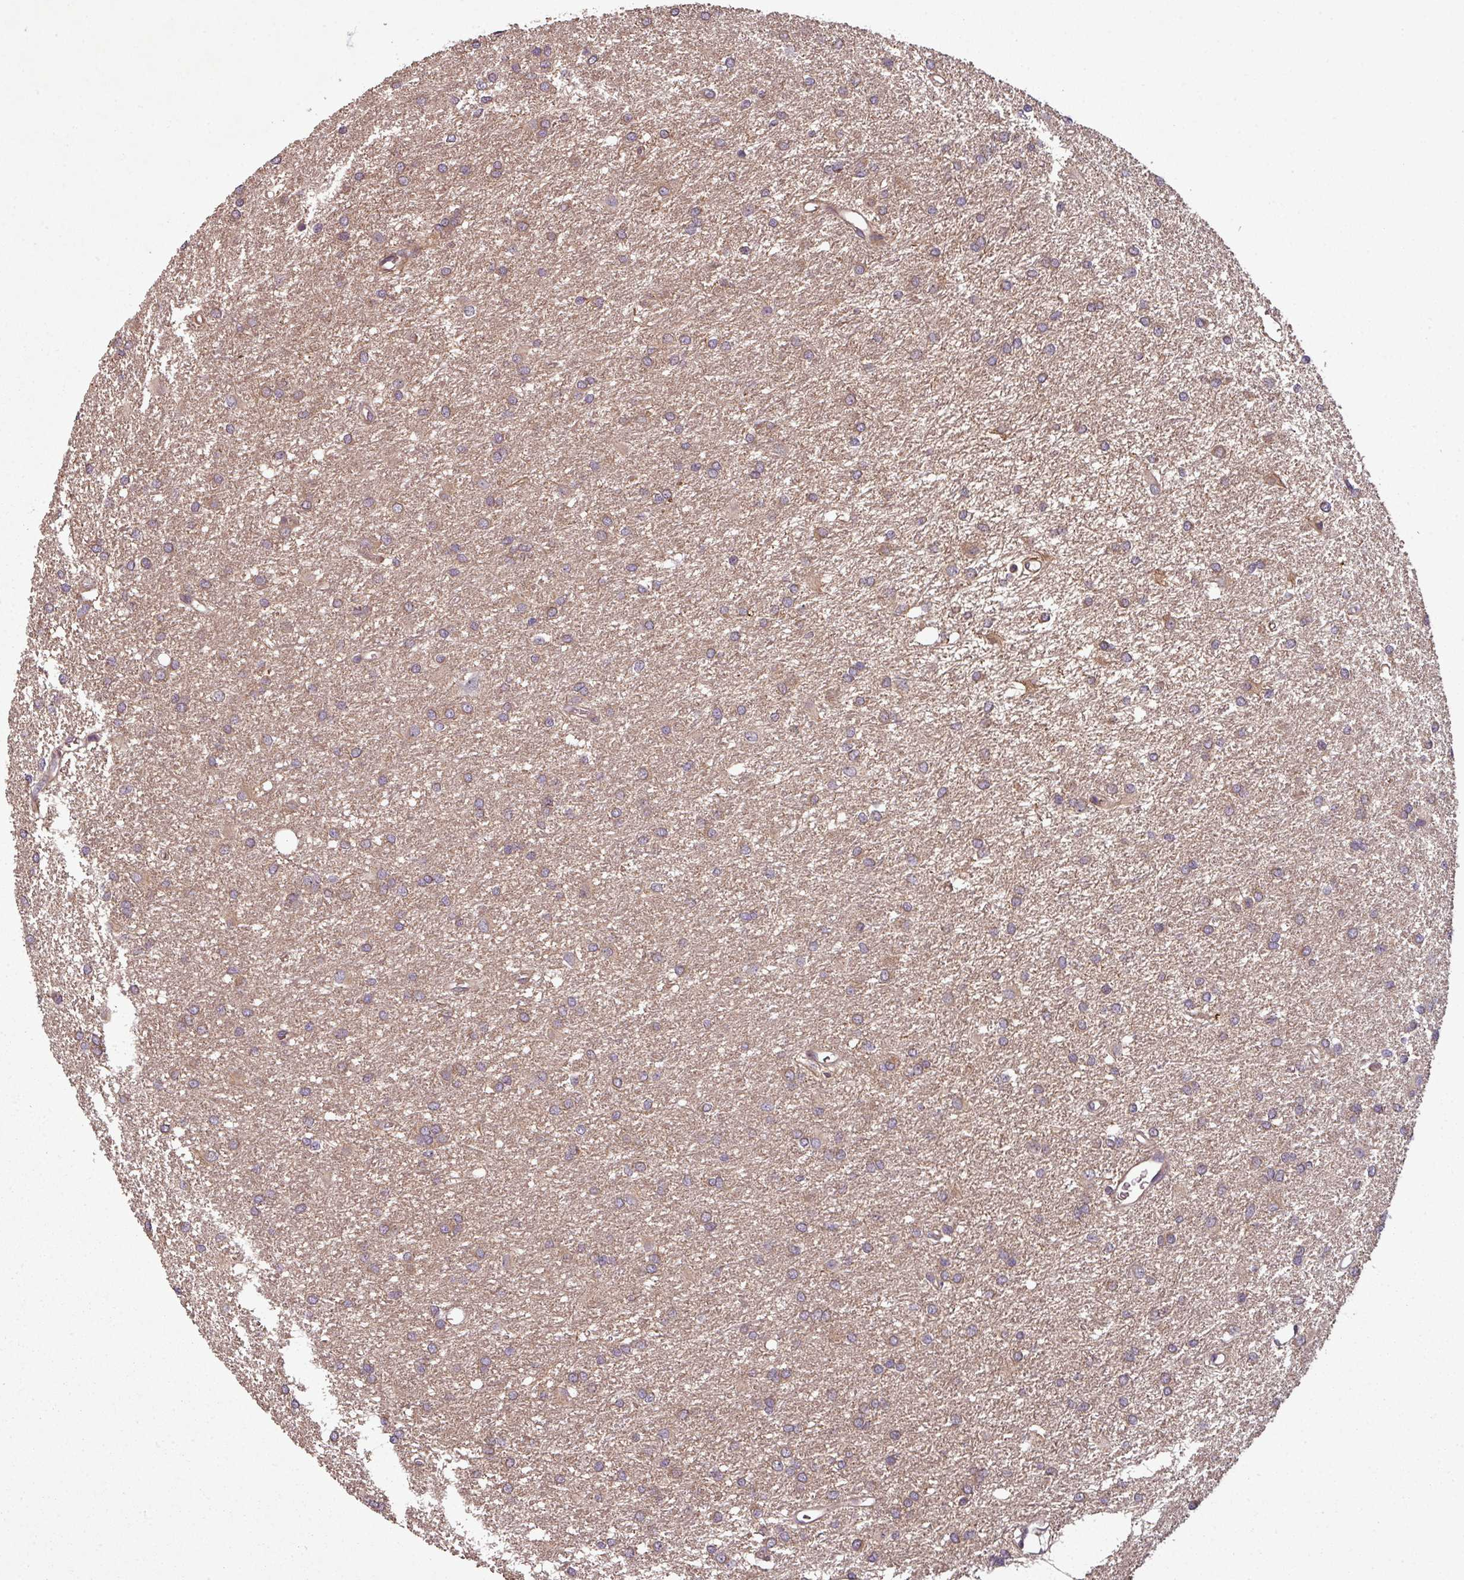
{"staining": {"intensity": "weak", "quantity": ">75%", "location": "cytoplasmic/membranous"}, "tissue": "glioma", "cell_type": "Tumor cells", "image_type": "cancer", "snomed": [{"axis": "morphology", "description": "Glioma, malignant, High grade"}, {"axis": "topography", "description": "Brain"}], "caption": "The immunohistochemical stain labels weak cytoplasmic/membranous staining in tumor cells of glioma tissue. (DAB IHC with brightfield microscopy, high magnification).", "gene": "GSKIP", "patient": {"sex": "female", "age": 50}}